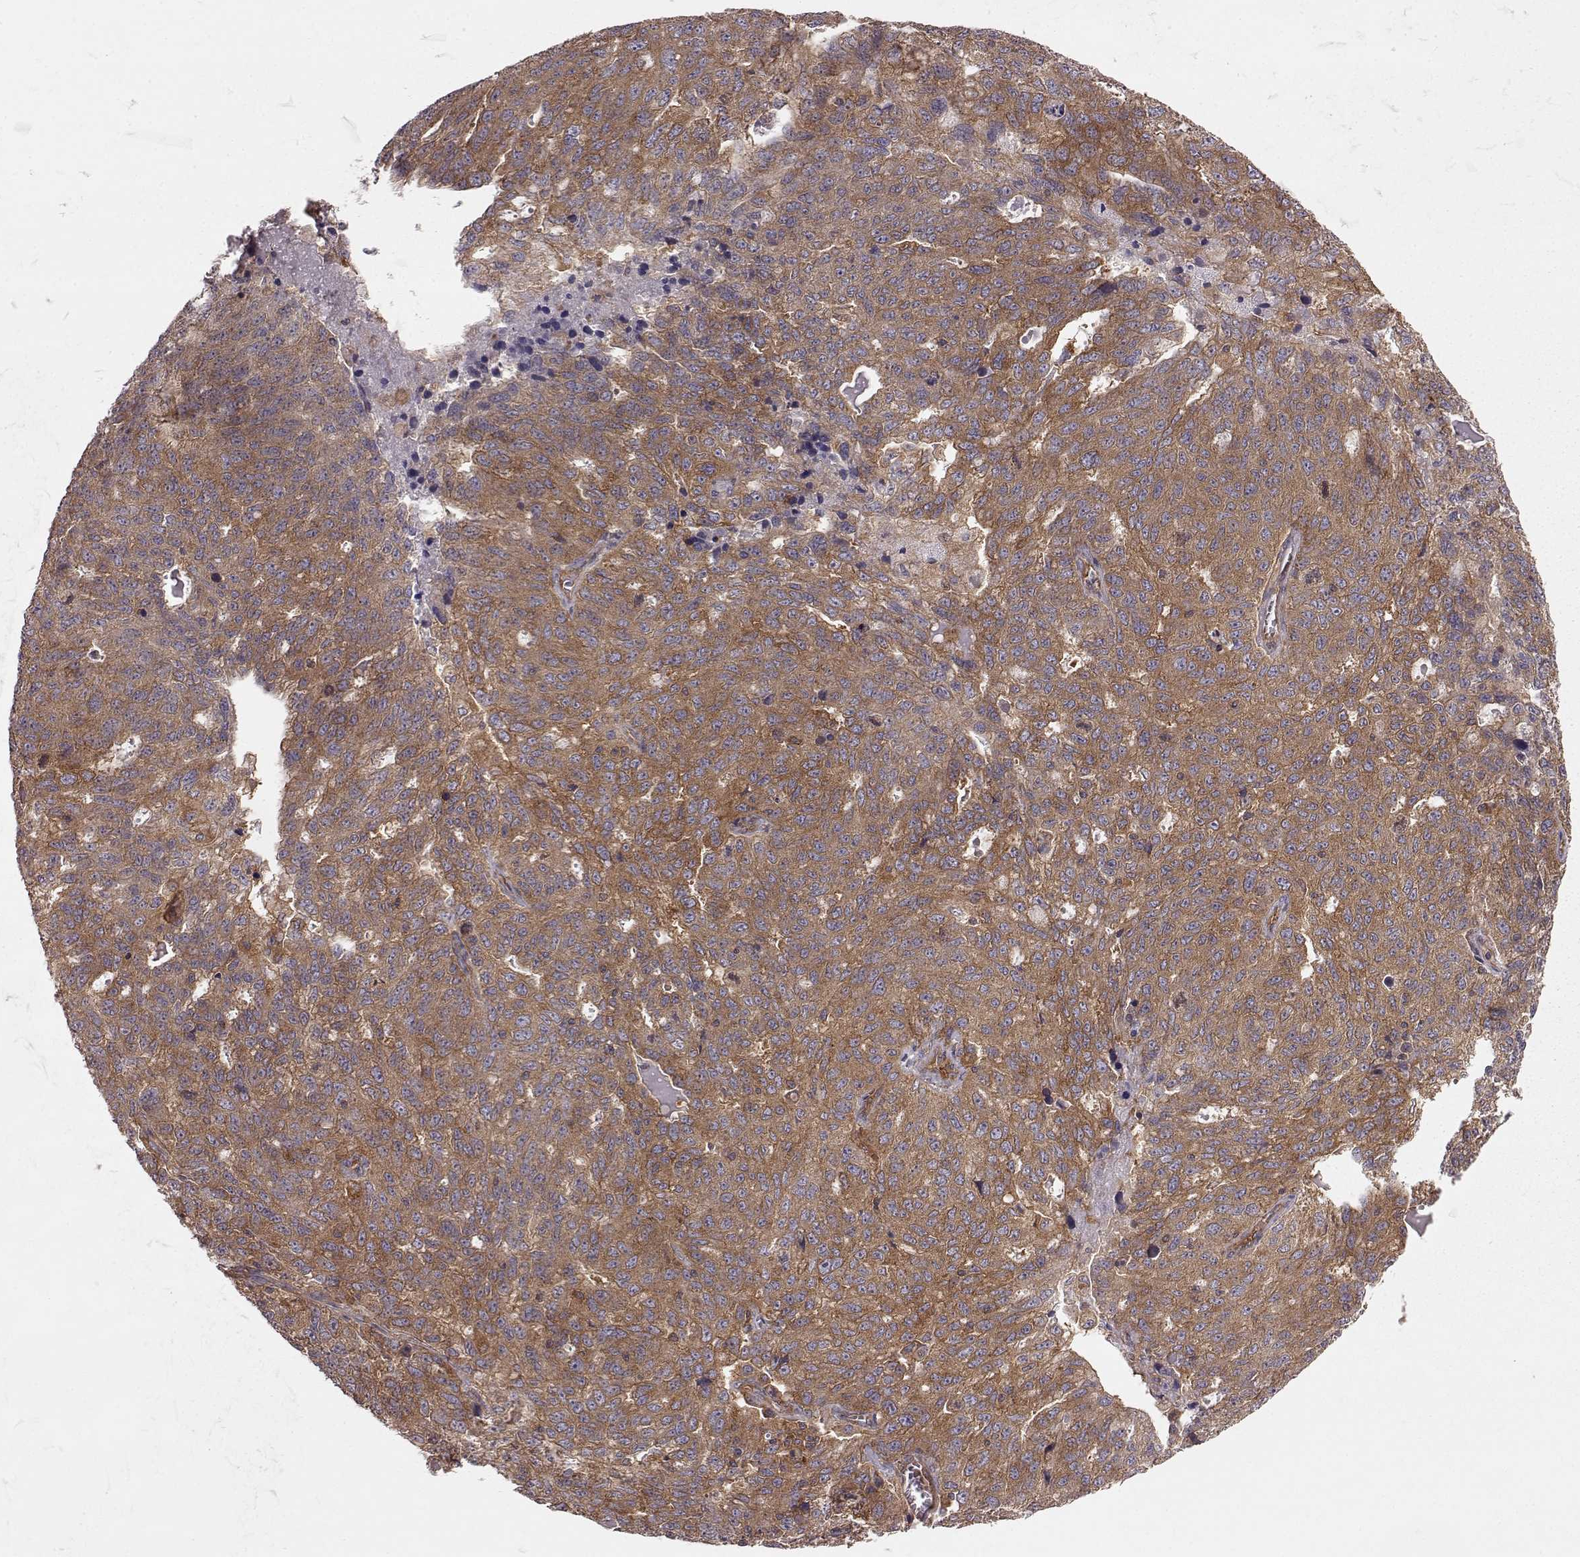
{"staining": {"intensity": "moderate", "quantity": ">75%", "location": "cytoplasmic/membranous"}, "tissue": "ovarian cancer", "cell_type": "Tumor cells", "image_type": "cancer", "snomed": [{"axis": "morphology", "description": "Cystadenocarcinoma, serous, NOS"}, {"axis": "topography", "description": "Ovary"}], "caption": "Immunohistochemical staining of ovarian cancer (serous cystadenocarcinoma) exhibits medium levels of moderate cytoplasmic/membranous protein positivity in about >75% of tumor cells.", "gene": "RABGAP1", "patient": {"sex": "female", "age": 71}}